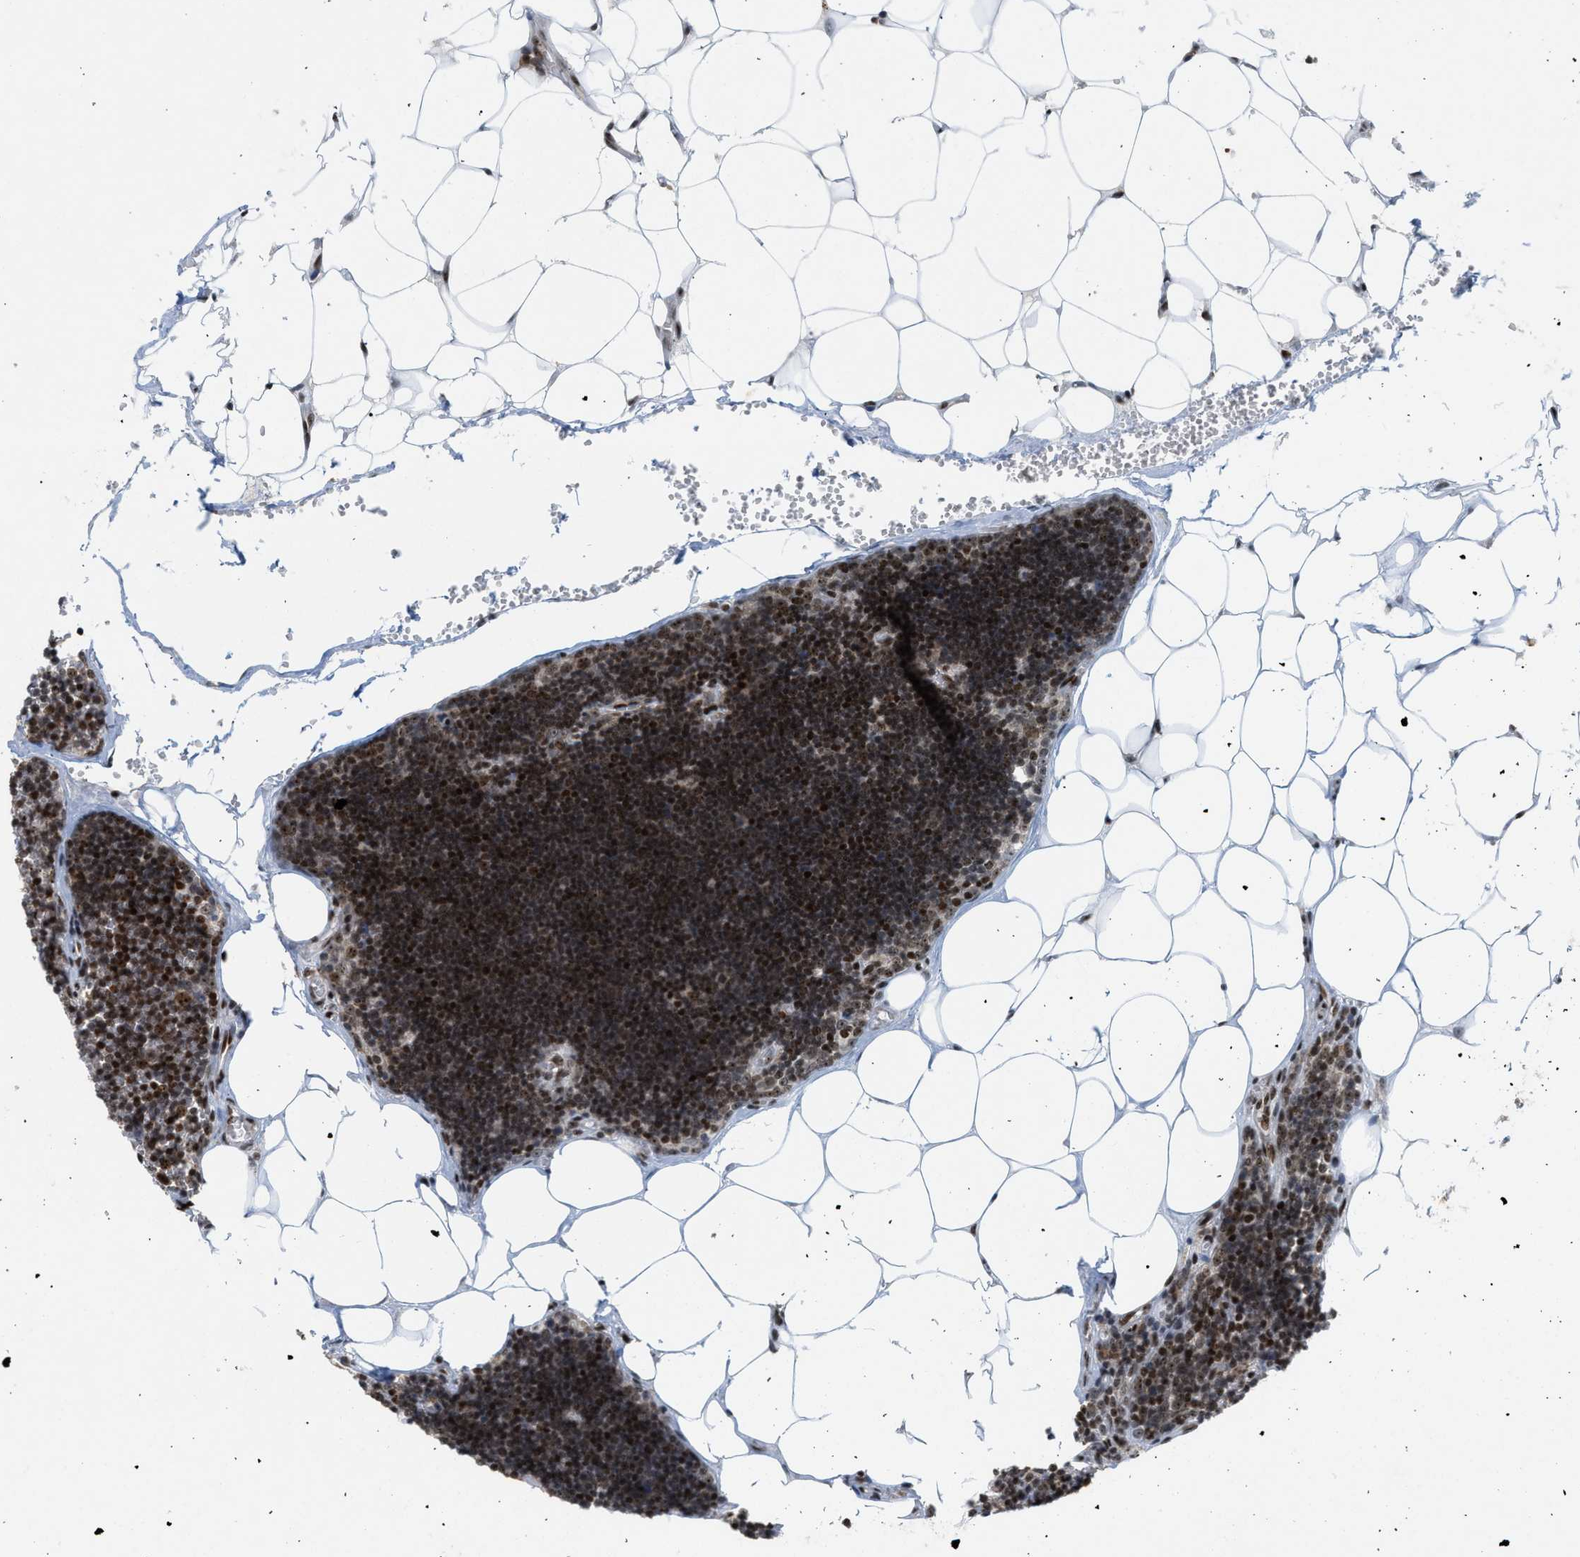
{"staining": {"intensity": "moderate", "quantity": ">75%", "location": "nuclear"}, "tissue": "lymph node", "cell_type": "Non-germinal center cells", "image_type": "normal", "snomed": [{"axis": "morphology", "description": "Normal tissue, NOS"}, {"axis": "topography", "description": "Lymph node"}], "caption": "Lymph node stained with DAB (3,3'-diaminobenzidine) immunohistochemistry shows medium levels of moderate nuclear expression in approximately >75% of non-germinal center cells. Immunohistochemistry stains the protein of interest in brown and the nuclei are stained blue.", "gene": "ZNF22", "patient": {"sex": "male", "age": 33}}